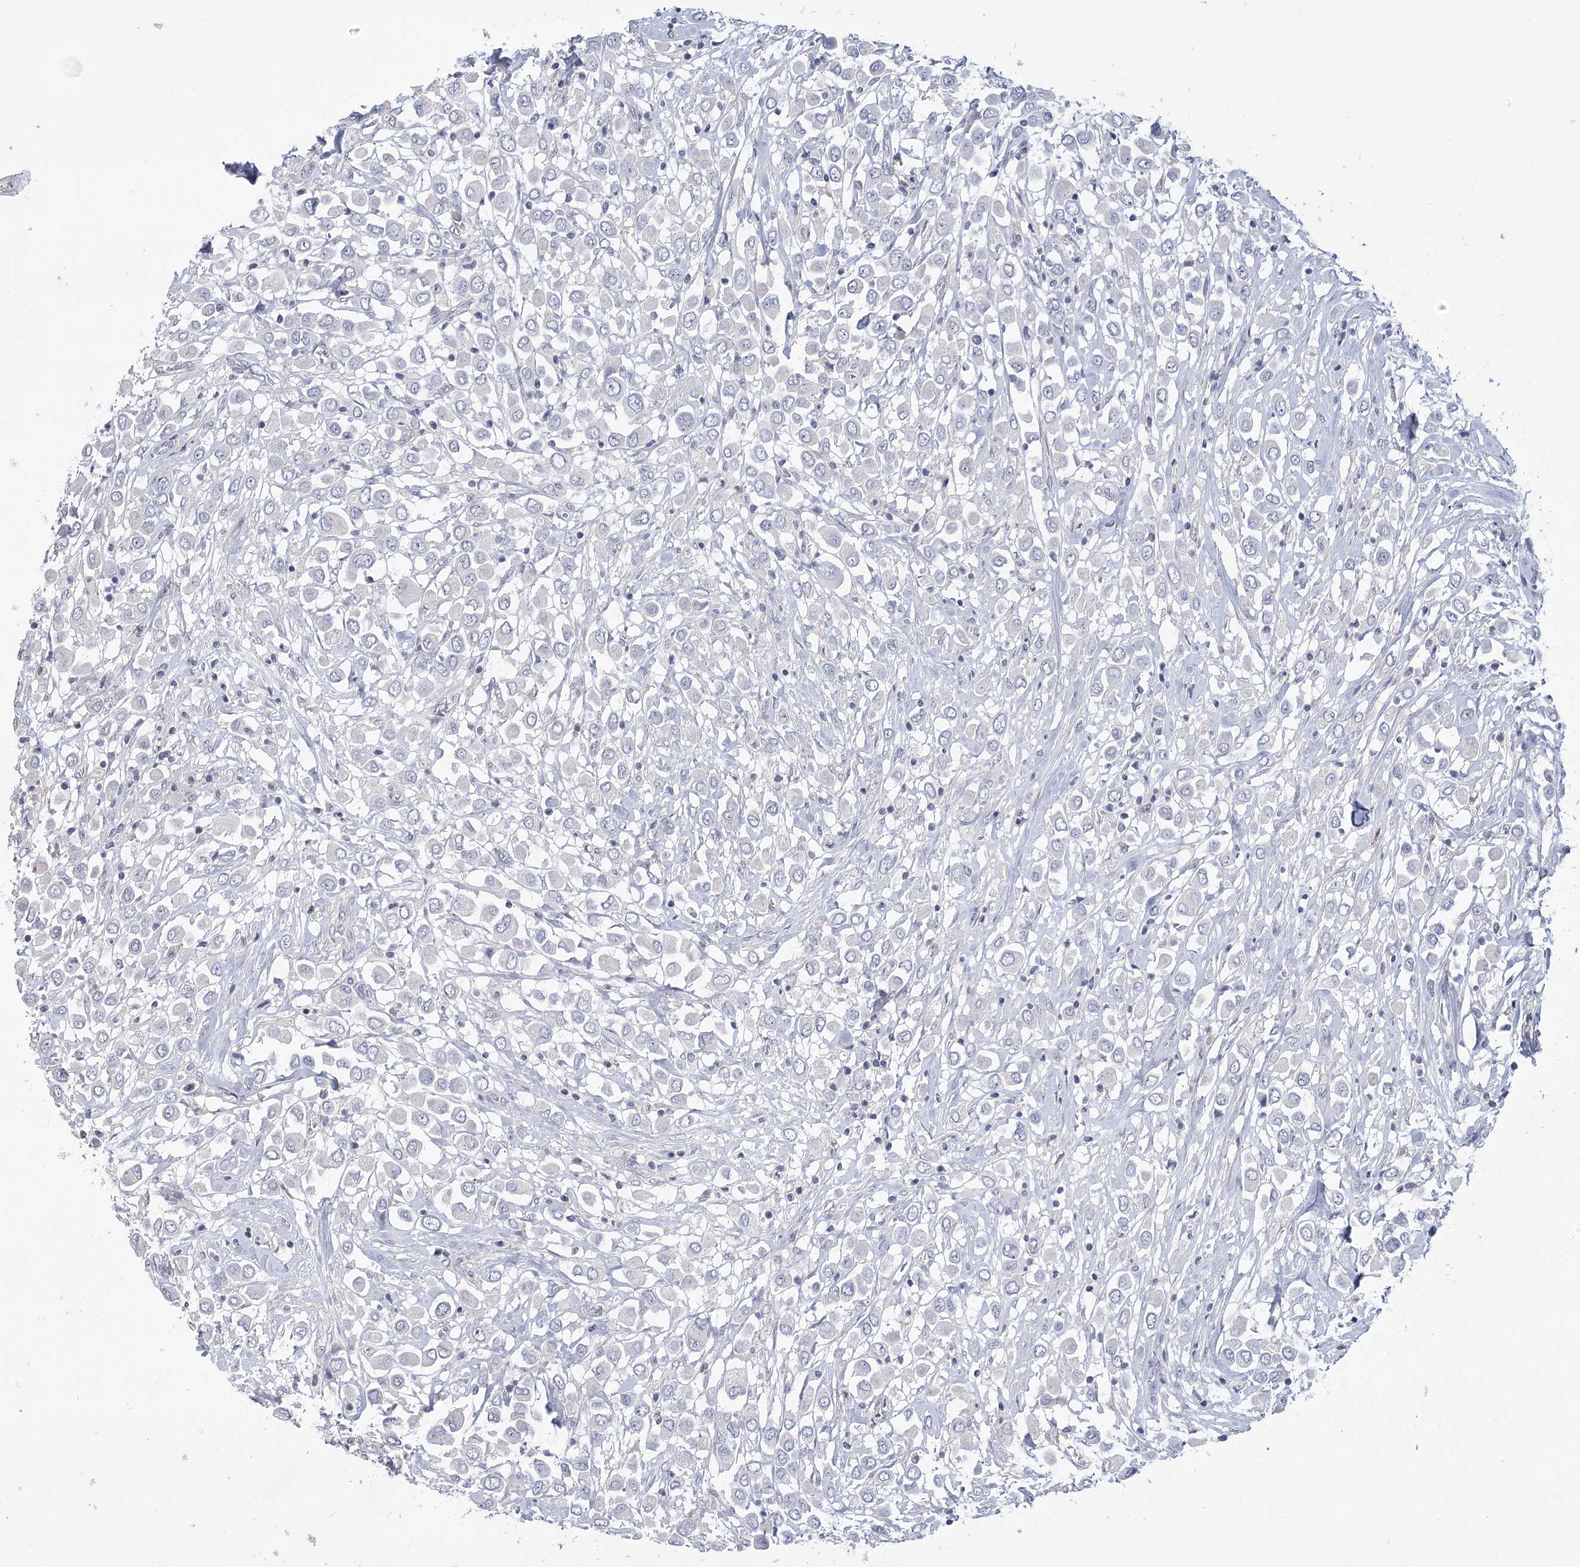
{"staining": {"intensity": "negative", "quantity": "none", "location": "none"}, "tissue": "breast cancer", "cell_type": "Tumor cells", "image_type": "cancer", "snomed": [{"axis": "morphology", "description": "Duct carcinoma"}, {"axis": "topography", "description": "Breast"}], "caption": "Immunohistochemistry photomicrograph of breast infiltrating ductal carcinoma stained for a protein (brown), which shows no positivity in tumor cells.", "gene": "FAM76B", "patient": {"sex": "female", "age": 61}}